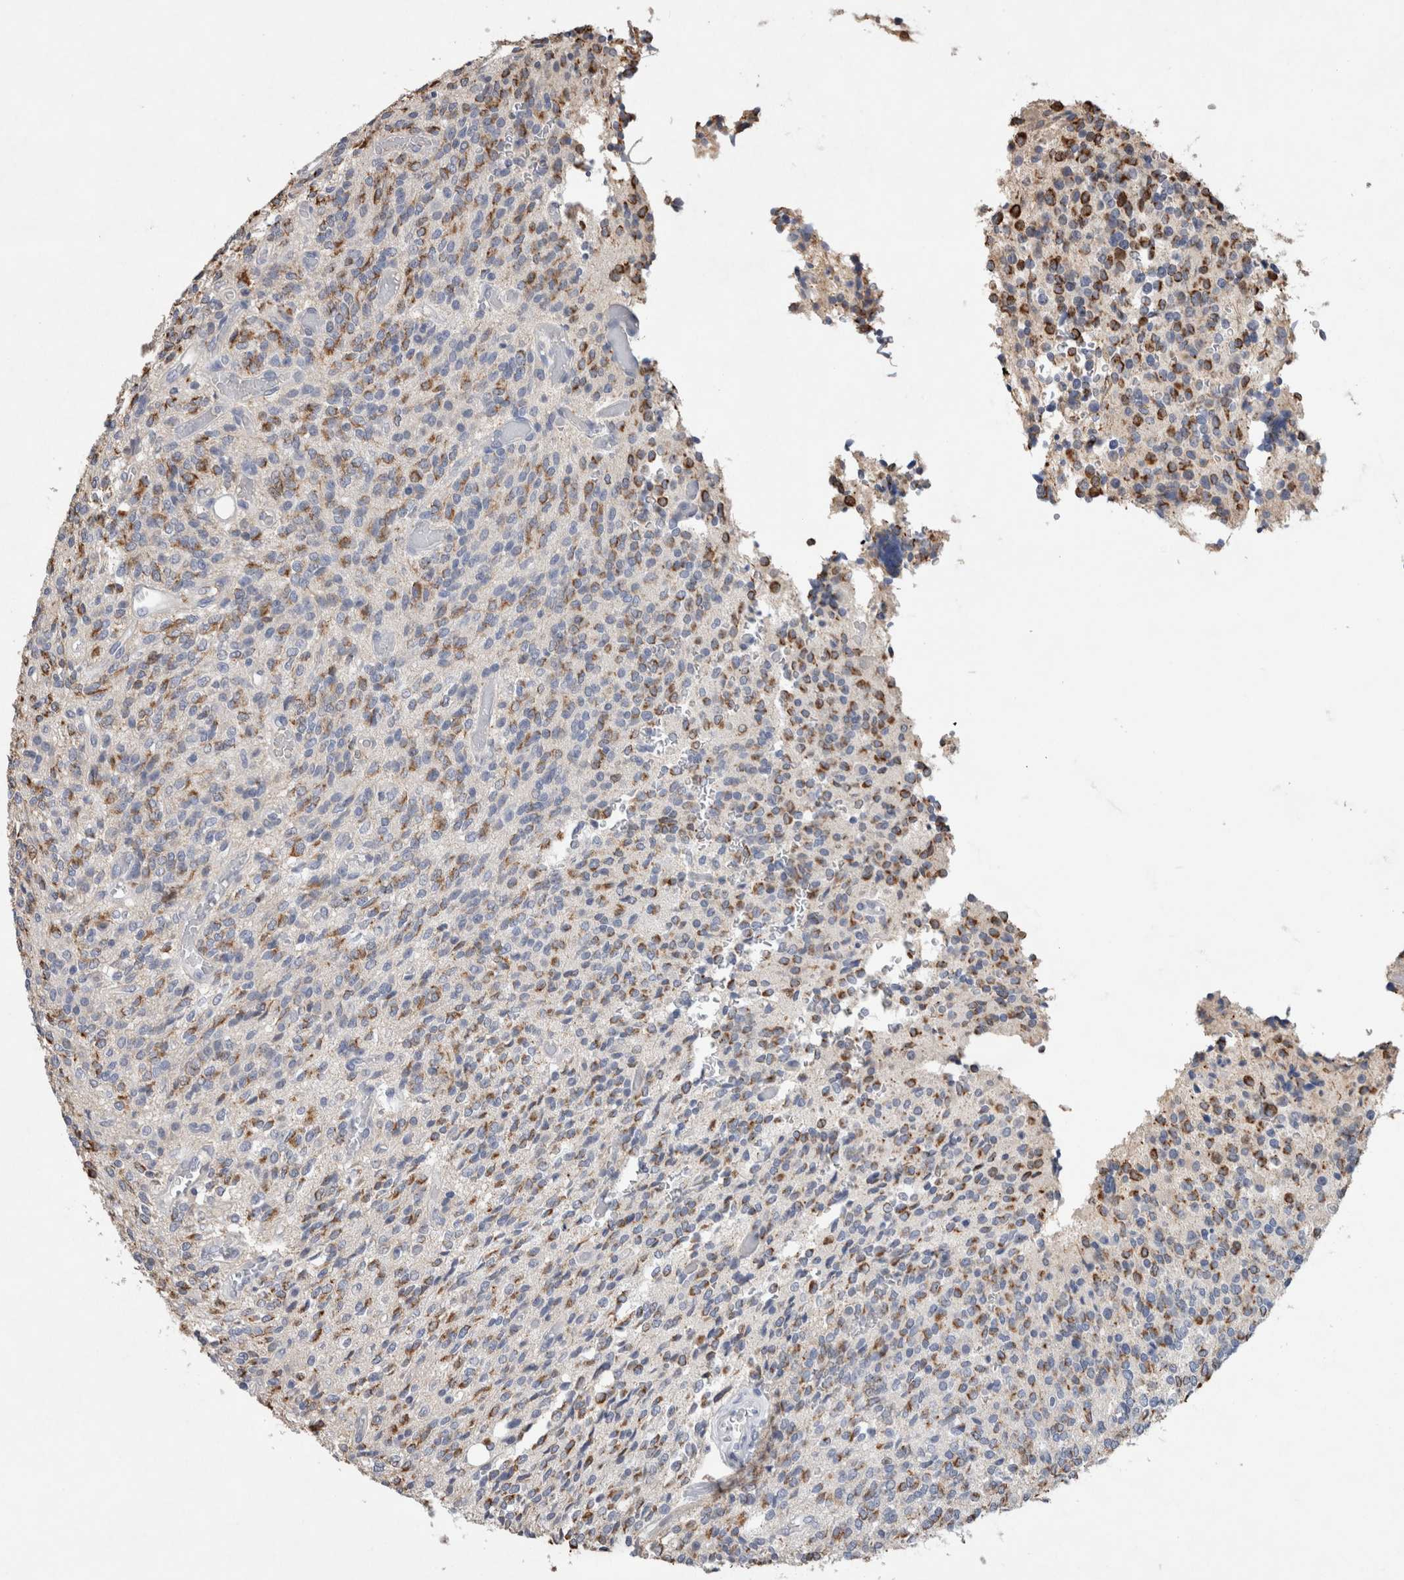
{"staining": {"intensity": "moderate", "quantity": "25%-75%", "location": "cytoplasmic/membranous"}, "tissue": "glioma", "cell_type": "Tumor cells", "image_type": "cancer", "snomed": [{"axis": "morphology", "description": "Glioma, malignant, High grade"}, {"axis": "topography", "description": "Brain"}], "caption": "Malignant high-grade glioma stained with DAB immunohistochemistry demonstrates medium levels of moderate cytoplasmic/membranous expression in about 25%-75% of tumor cells.", "gene": "FABP7", "patient": {"sex": "male", "age": 34}}